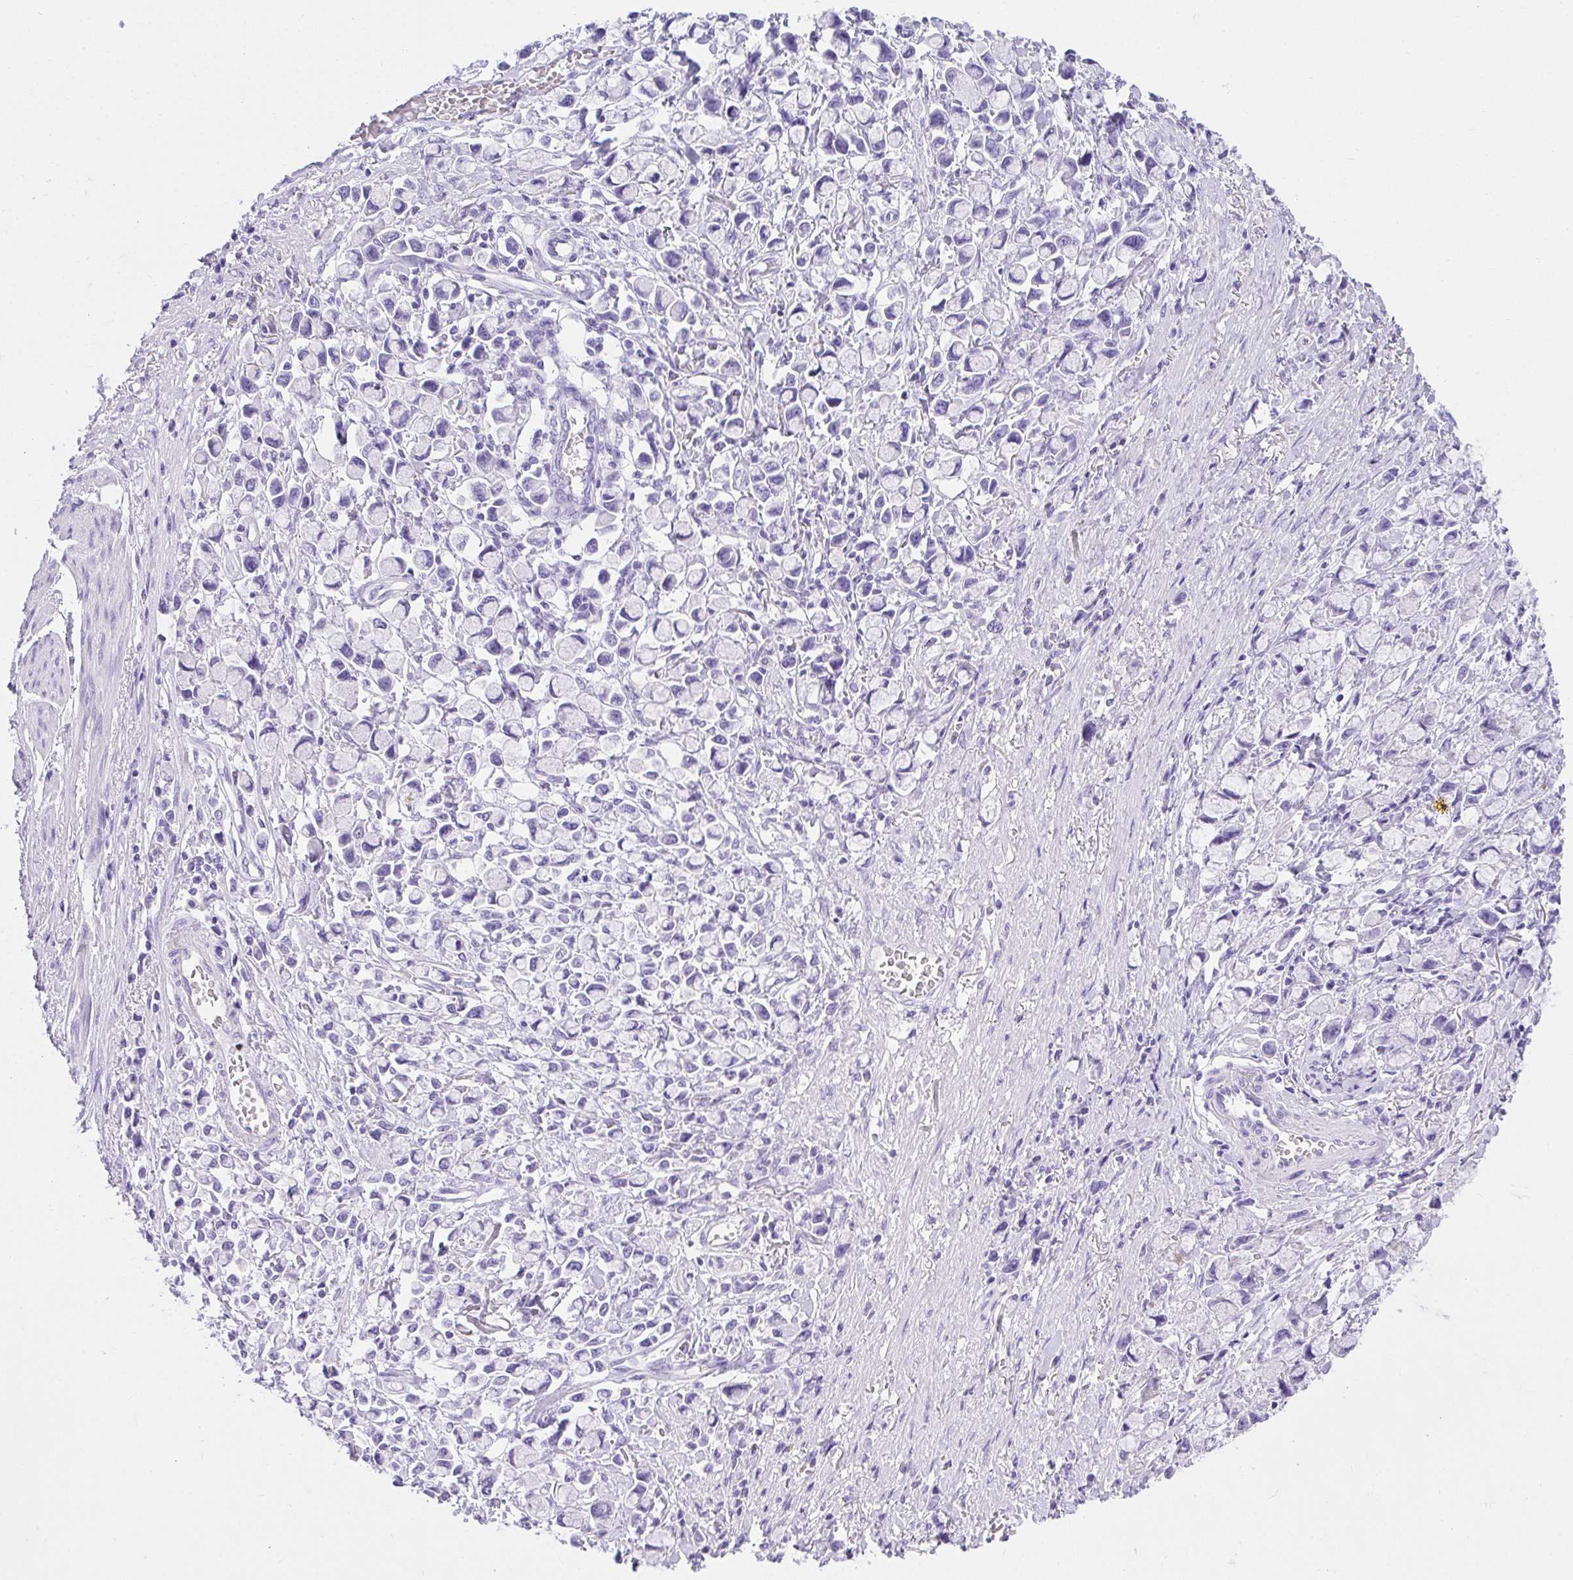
{"staining": {"intensity": "negative", "quantity": "none", "location": "none"}, "tissue": "stomach cancer", "cell_type": "Tumor cells", "image_type": "cancer", "snomed": [{"axis": "morphology", "description": "Adenocarcinoma, NOS"}, {"axis": "topography", "description": "Stomach"}], "caption": "Immunohistochemical staining of stomach cancer (adenocarcinoma) reveals no significant positivity in tumor cells.", "gene": "AVIL", "patient": {"sex": "female", "age": 81}}